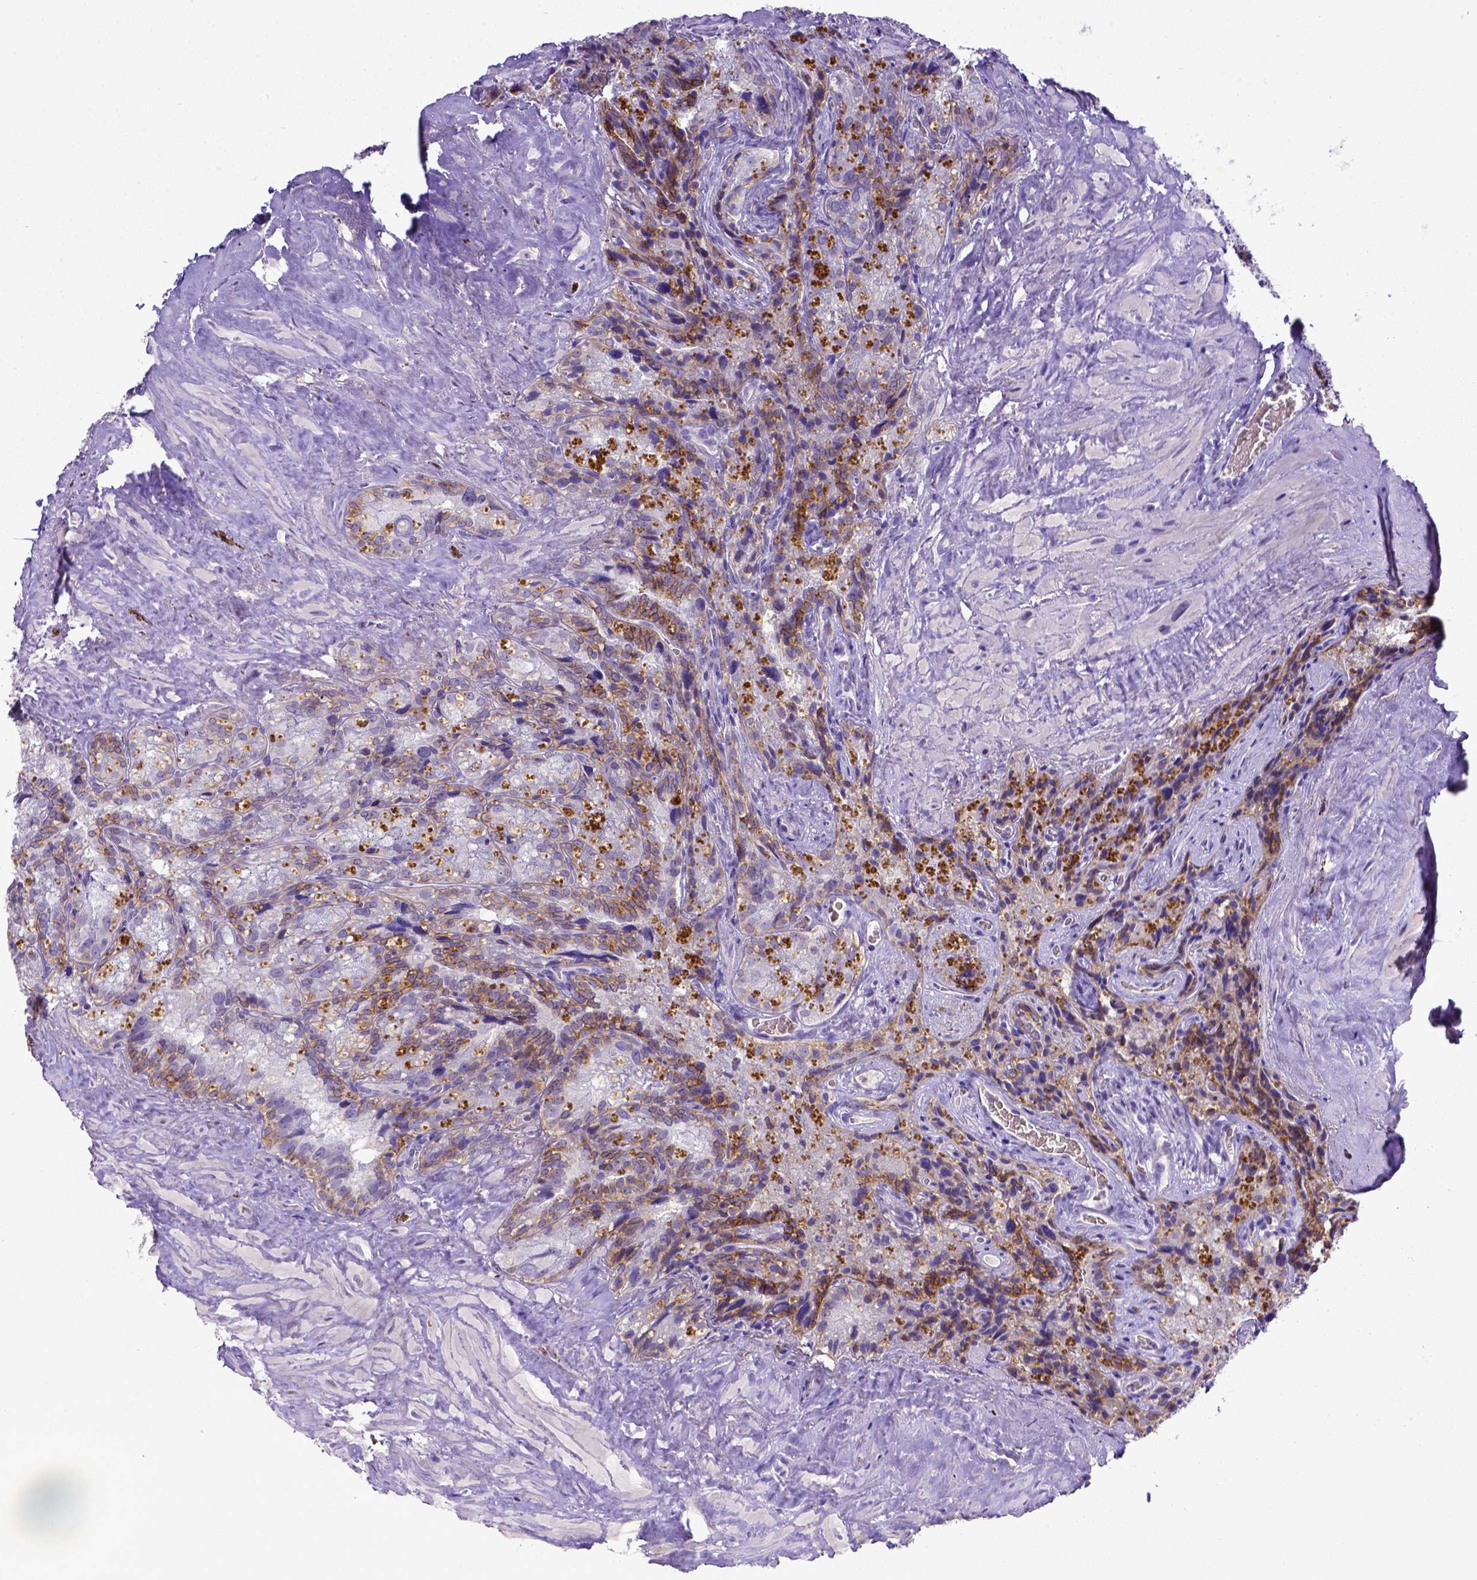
{"staining": {"intensity": "moderate", "quantity": "25%-75%", "location": "cytoplasmic/membranous"}, "tissue": "seminal vesicle", "cell_type": "Glandular cells", "image_type": "normal", "snomed": [{"axis": "morphology", "description": "Normal tissue, NOS"}, {"axis": "topography", "description": "Prostate"}, {"axis": "topography", "description": "Seminal veicle"}], "caption": "Glandular cells display moderate cytoplasmic/membranous expression in approximately 25%-75% of cells in normal seminal vesicle. The staining is performed using DAB (3,3'-diaminobenzidine) brown chromogen to label protein expression. The nuclei are counter-stained blue using hematoxylin.", "gene": "BTN1A1", "patient": {"sex": "male", "age": 71}}